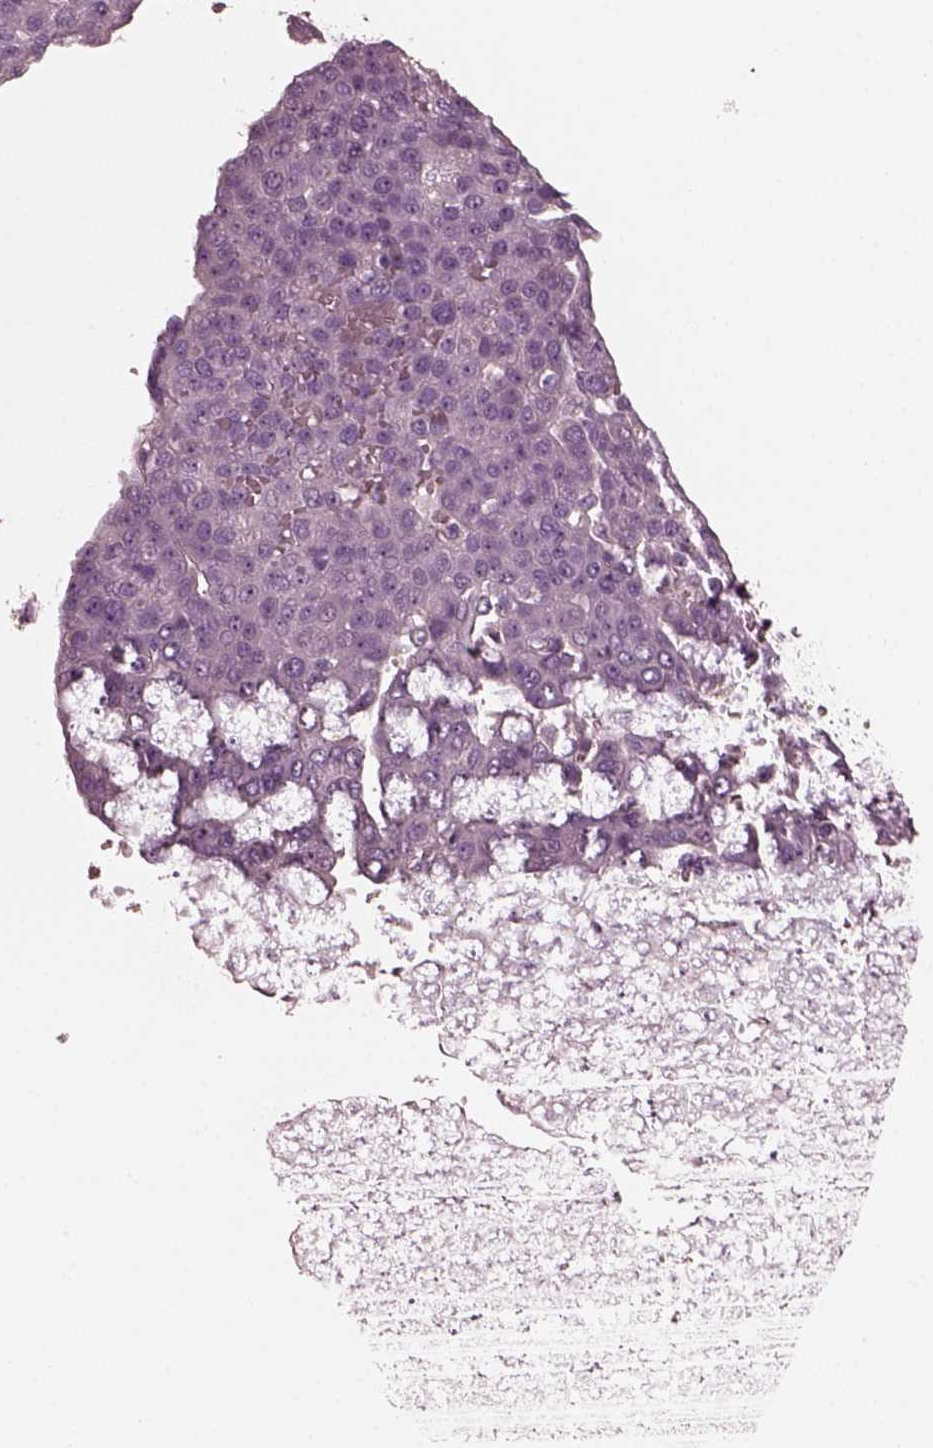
{"staining": {"intensity": "negative", "quantity": "none", "location": "none"}, "tissue": "pancreatic cancer", "cell_type": "Tumor cells", "image_type": "cancer", "snomed": [{"axis": "morphology", "description": "Adenocarcinoma, NOS"}, {"axis": "topography", "description": "Pancreas"}], "caption": "The IHC image has no significant staining in tumor cells of pancreatic cancer tissue.", "gene": "PORCN", "patient": {"sex": "female", "age": 61}}